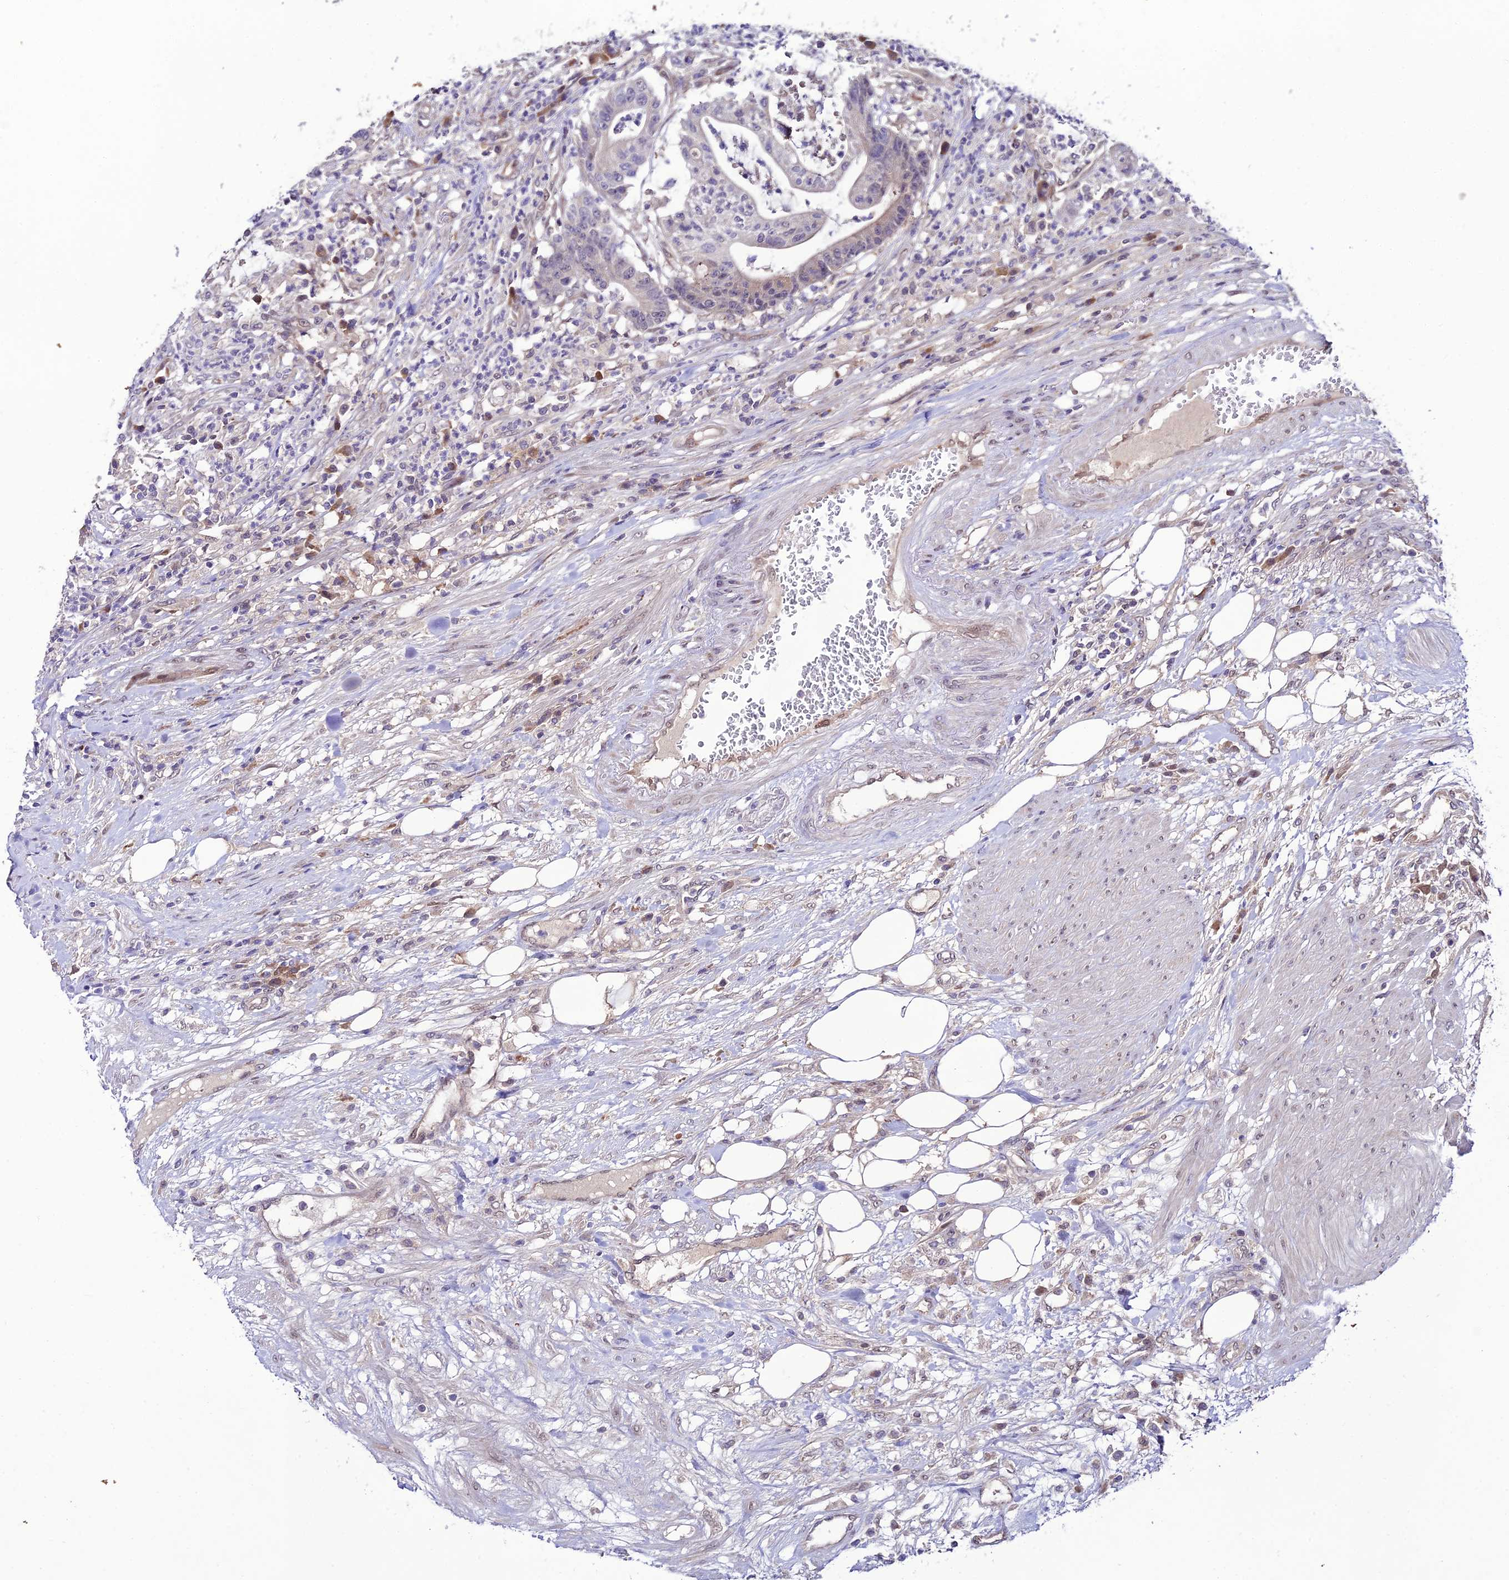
{"staining": {"intensity": "weak", "quantity": "<25%", "location": "cytoplasmic/membranous"}, "tissue": "colorectal cancer", "cell_type": "Tumor cells", "image_type": "cancer", "snomed": [{"axis": "morphology", "description": "Adenocarcinoma, NOS"}, {"axis": "topography", "description": "Colon"}], "caption": "The IHC micrograph has no significant staining in tumor cells of colorectal adenocarcinoma tissue.", "gene": "TRIM40", "patient": {"sex": "female", "age": 84}}